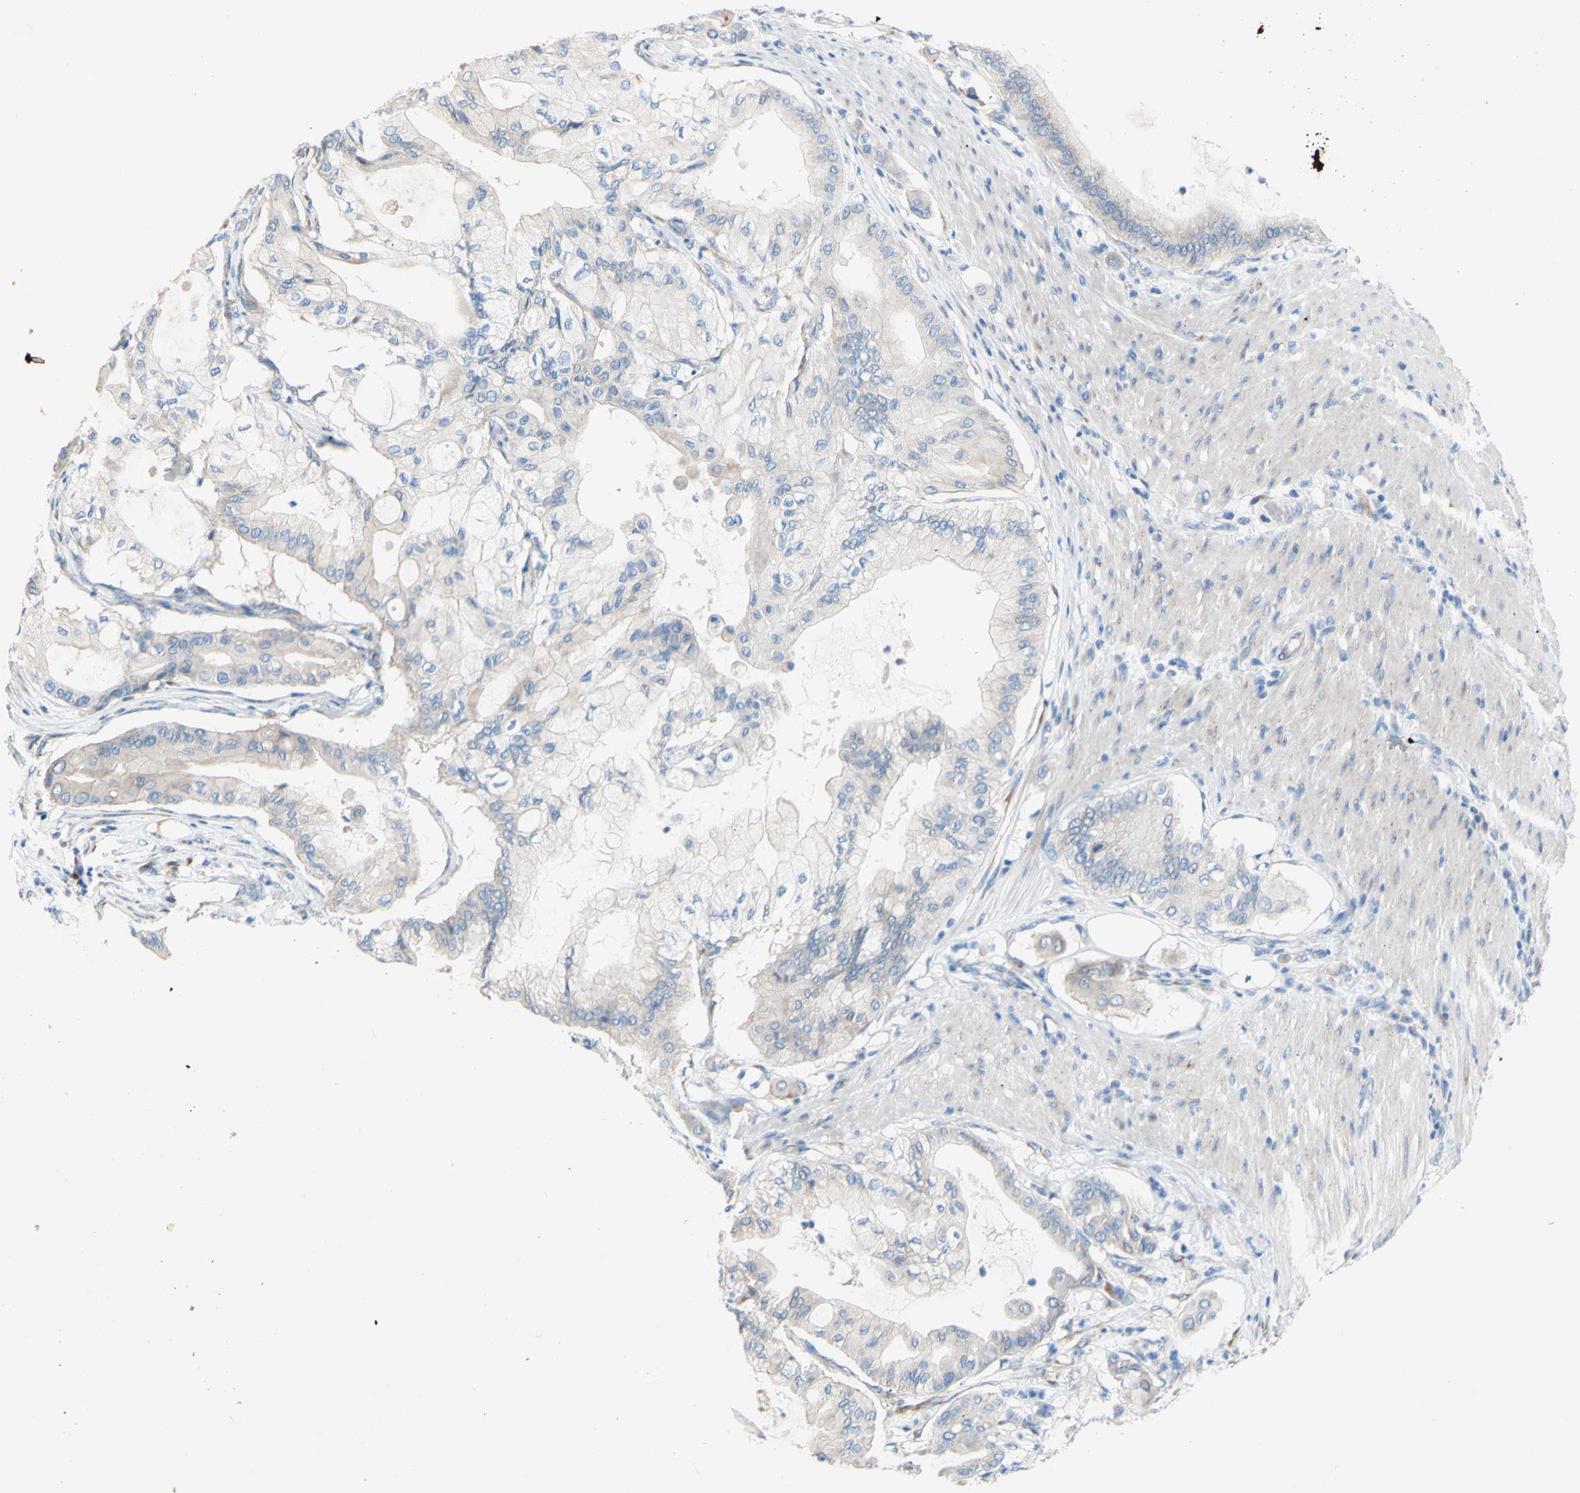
{"staining": {"intensity": "negative", "quantity": "none", "location": "none"}, "tissue": "pancreatic cancer", "cell_type": "Tumor cells", "image_type": "cancer", "snomed": [{"axis": "morphology", "description": "Adenocarcinoma, NOS"}, {"axis": "morphology", "description": "Adenocarcinoma, metastatic, NOS"}, {"axis": "topography", "description": "Lymph node"}, {"axis": "topography", "description": "Pancreas"}, {"axis": "topography", "description": "Duodenum"}], "caption": "IHC image of neoplastic tissue: pancreatic cancer stained with DAB (3,3'-diaminobenzidine) reveals no significant protein staining in tumor cells.", "gene": "TMIGD2", "patient": {"sex": "female", "age": 64}}